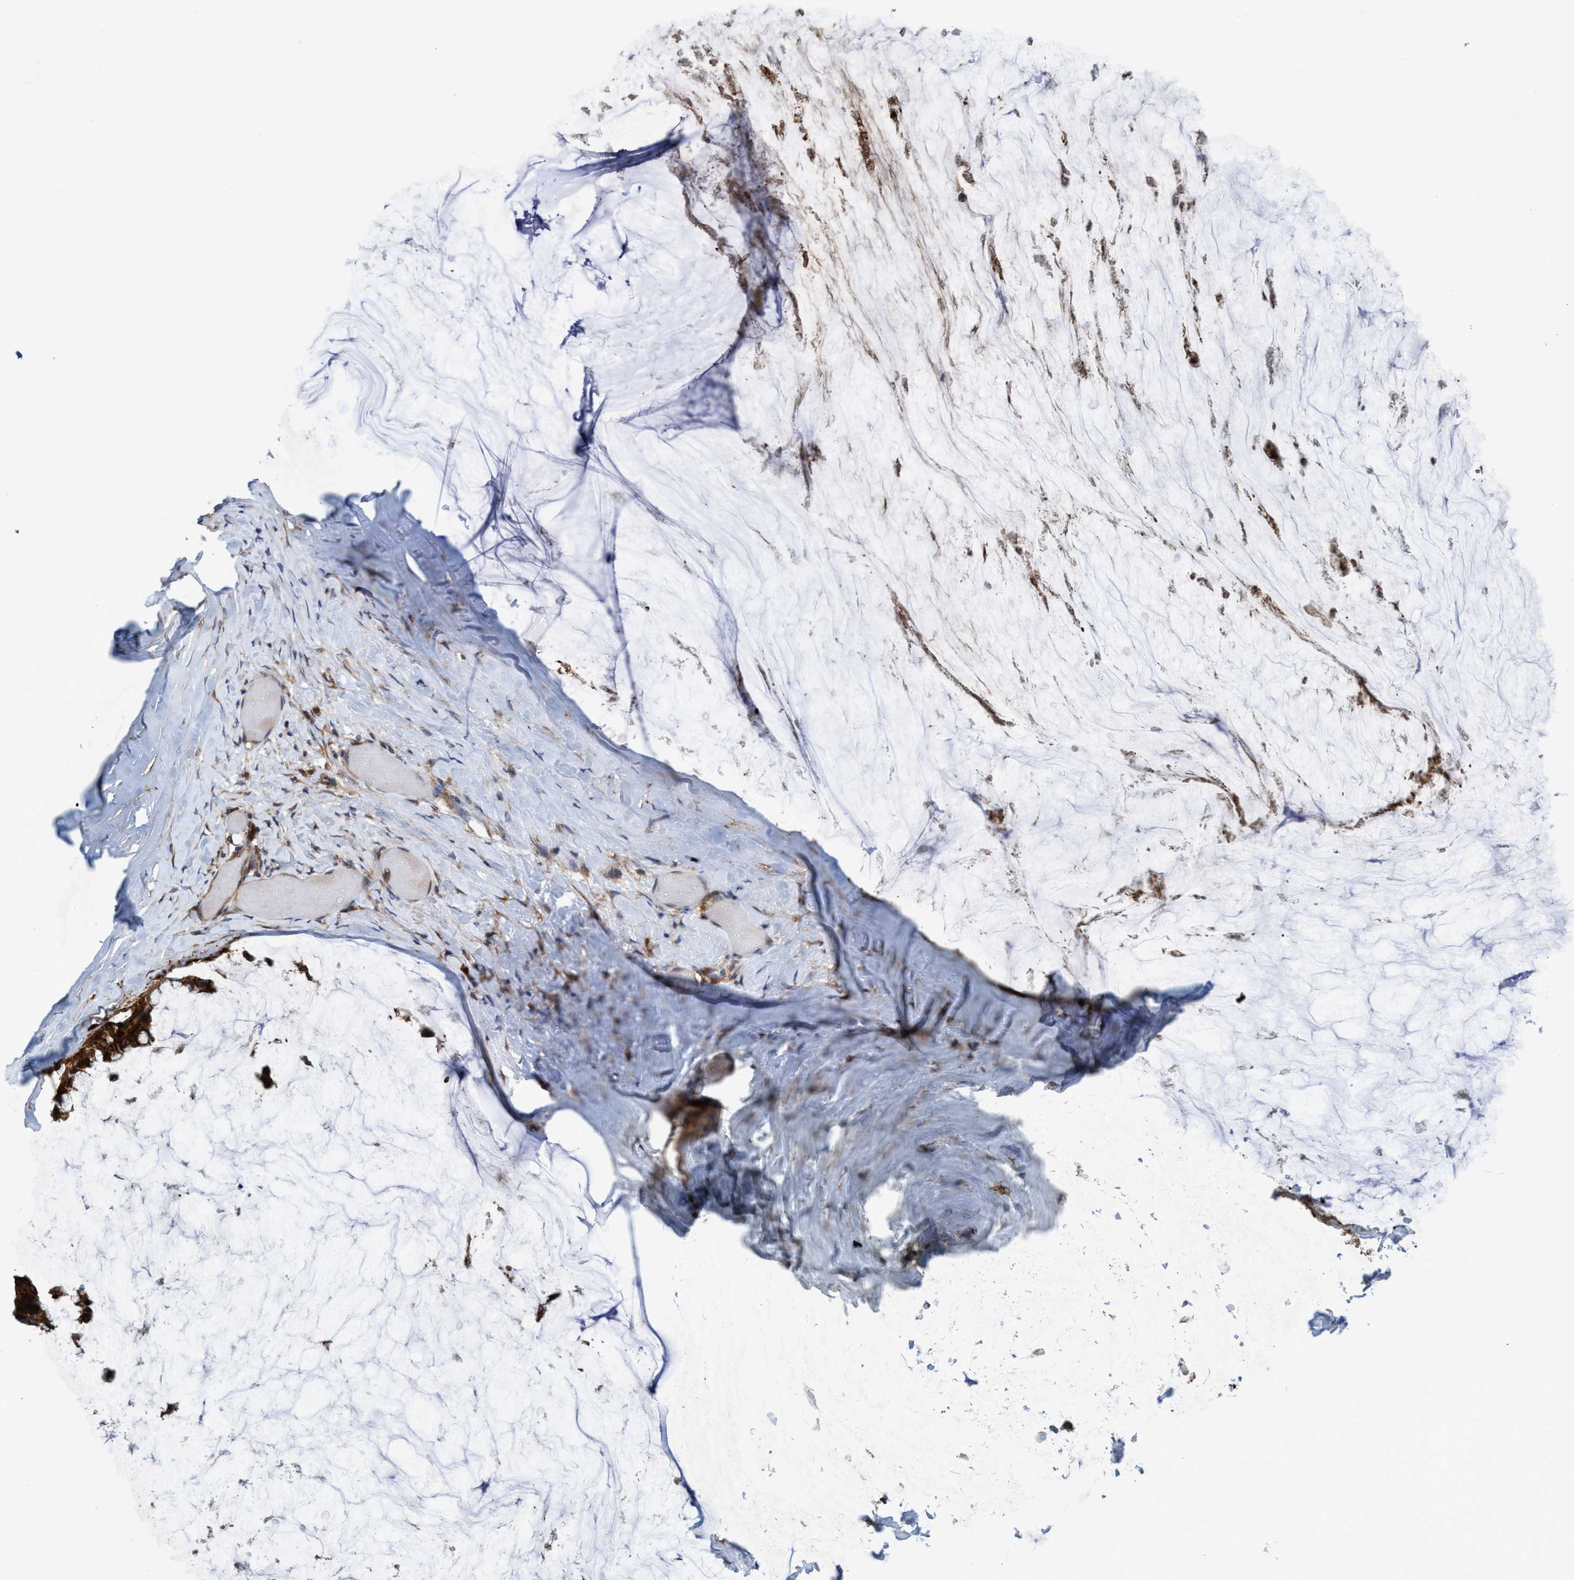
{"staining": {"intensity": "strong", "quantity": ">75%", "location": "cytoplasmic/membranous"}, "tissue": "ovarian cancer", "cell_type": "Tumor cells", "image_type": "cancer", "snomed": [{"axis": "morphology", "description": "Cystadenocarcinoma, mucinous, NOS"}, {"axis": "topography", "description": "Ovary"}], "caption": "Protein staining reveals strong cytoplasmic/membranous expression in about >75% of tumor cells in ovarian cancer (mucinous cystadenocarcinoma).", "gene": "SLC16A3", "patient": {"sex": "female", "age": 39}}